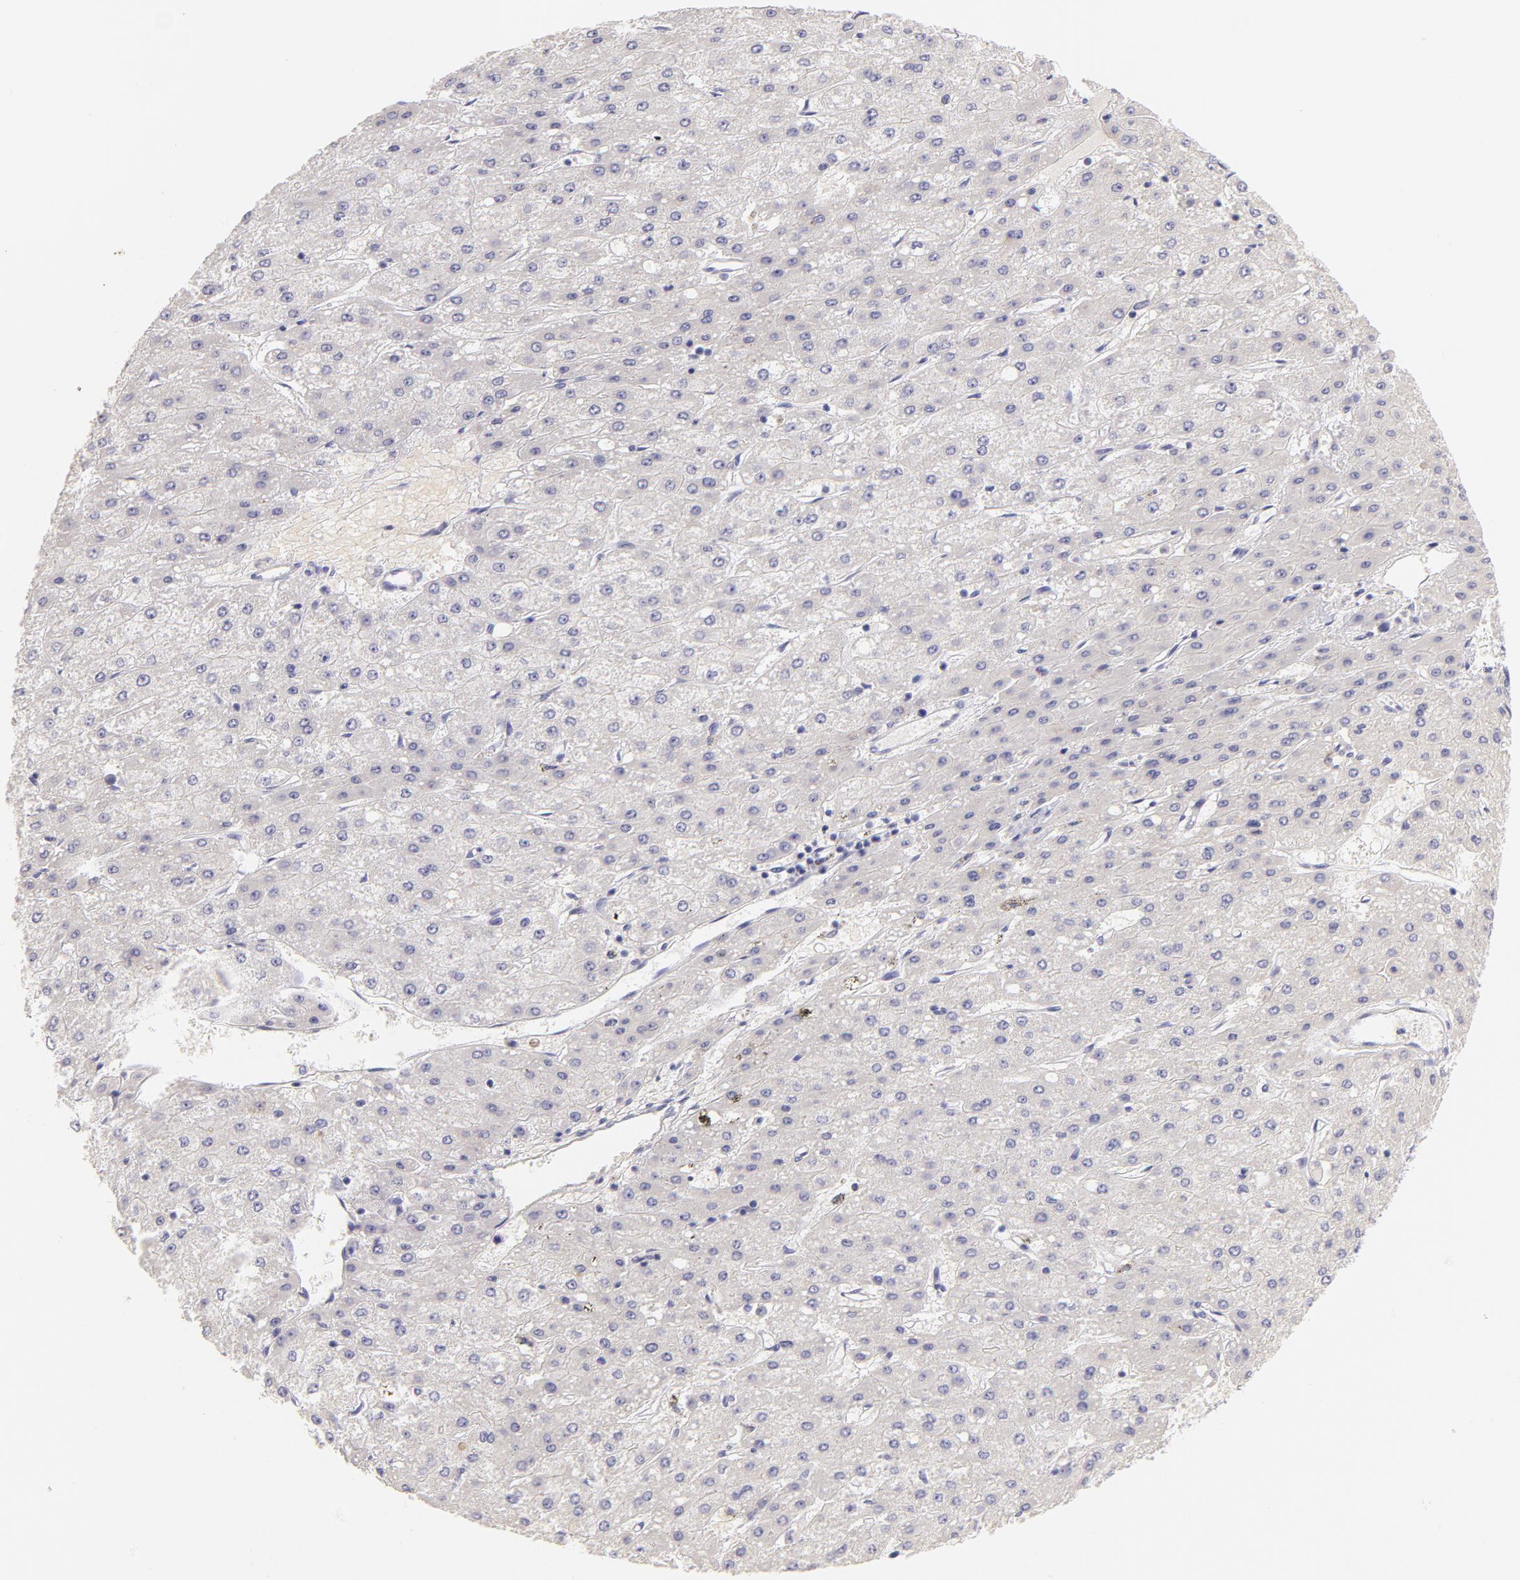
{"staining": {"intensity": "negative", "quantity": "none", "location": "none"}, "tissue": "liver cancer", "cell_type": "Tumor cells", "image_type": "cancer", "snomed": [{"axis": "morphology", "description": "Carcinoma, Hepatocellular, NOS"}, {"axis": "topography", "description": "Liver"}], "caption": "Immunohistochemistry (IHC) micrograph of human hepatocellular carcinoma (liver) stained for a protein (brown), which reveals no expression in tumor cells.", "gene": "CD44", "patient": {"sex": "female", "age": 52}}